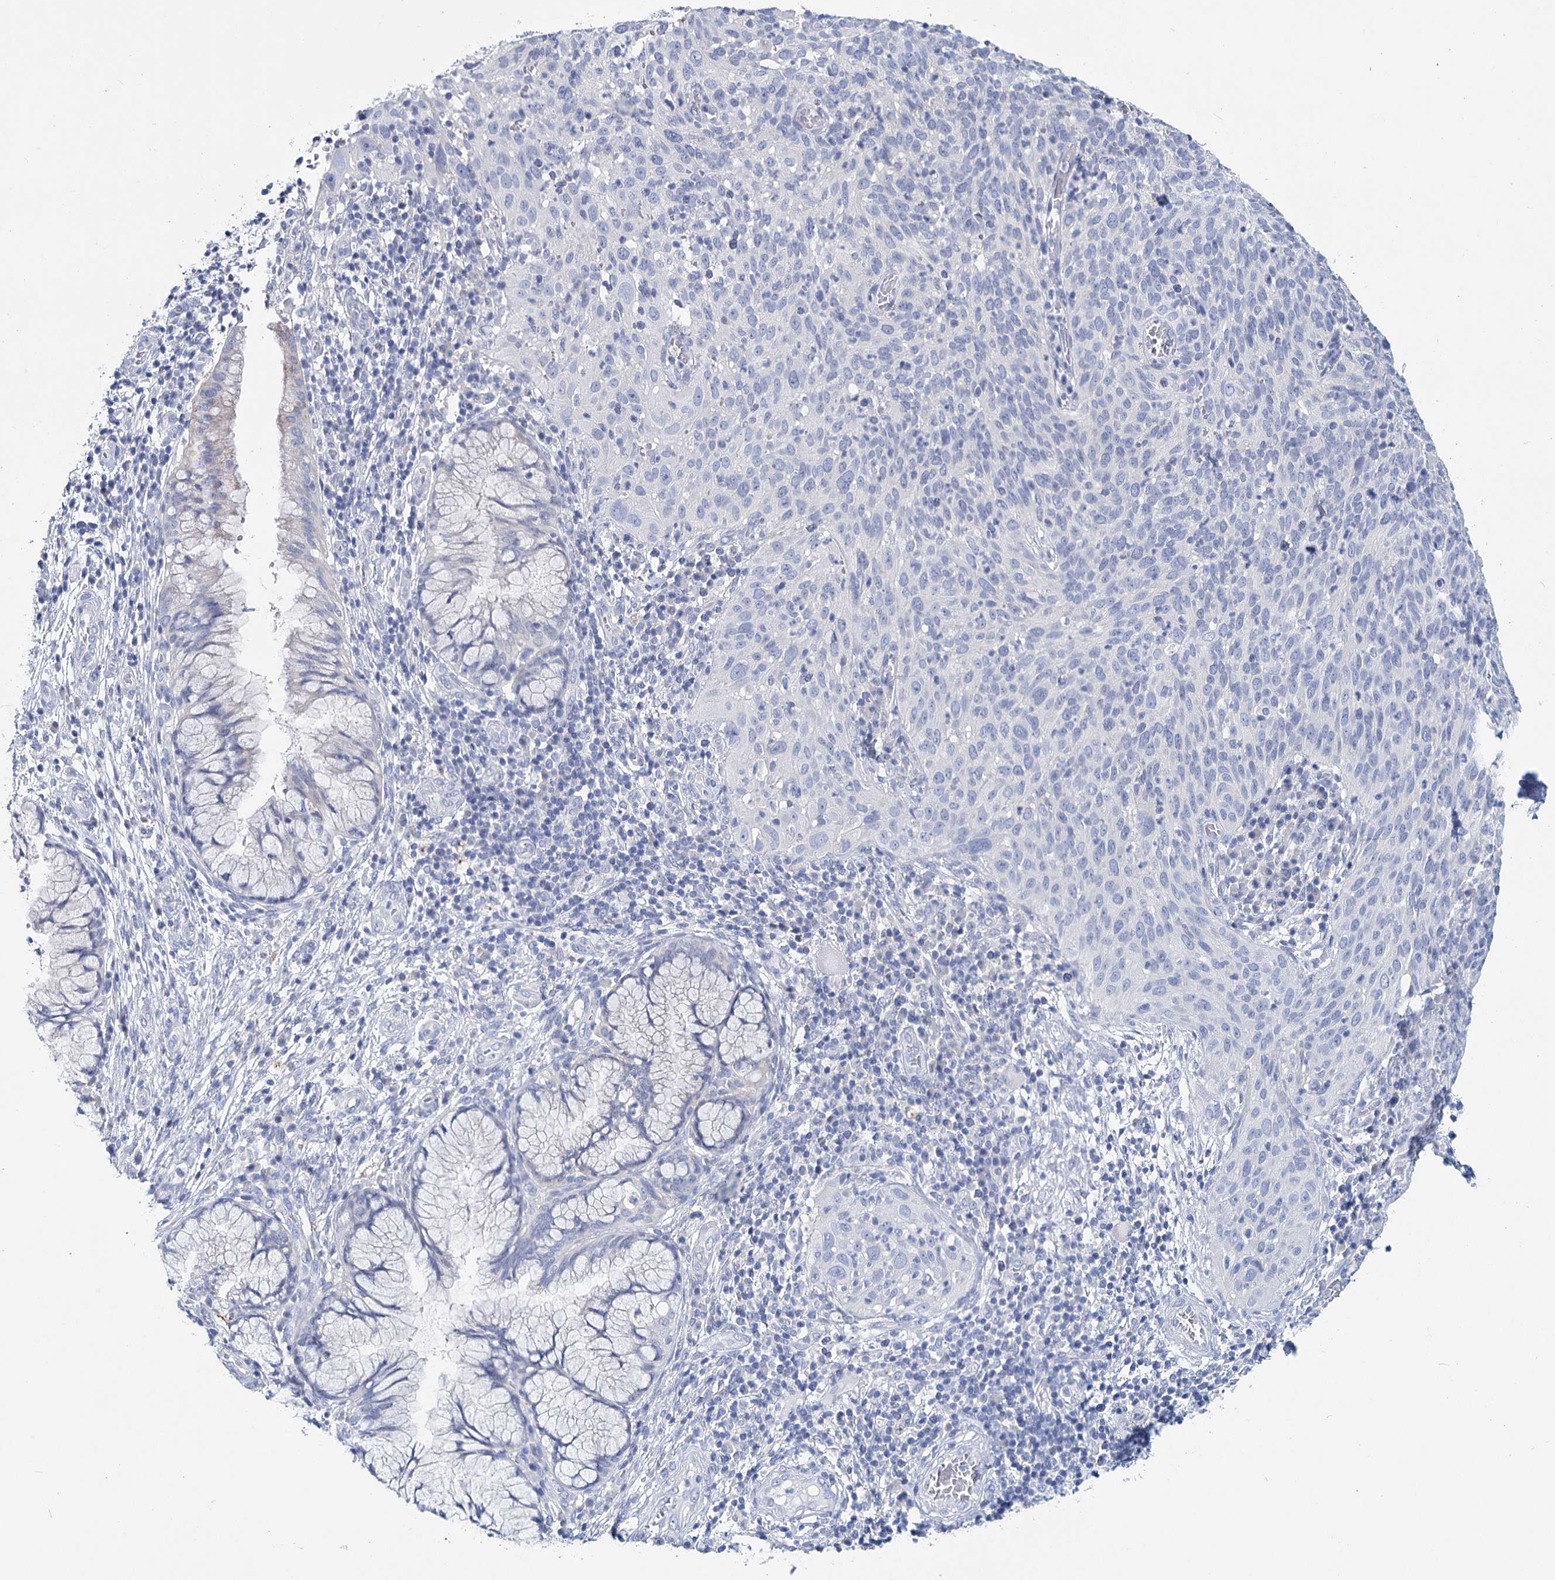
{"staining": {"intensity": "negative", "quantity": "none", "location": "none"}, "tissue": "cervical cancer", "cell_type": "Tumor cells", "image_type": "cancer", "snomed": [{"axis": "morphology", "description": "Squamous cell carcinoma, NOS"}, {"axis": "topography", "description": "Cervix"}], "caption": "The histopathology image shows no staining of tumor cells in squamous cell carcinoma (cervical).", "gene": "METTL7B", "patient": {"sex": "female", "age": 31}}